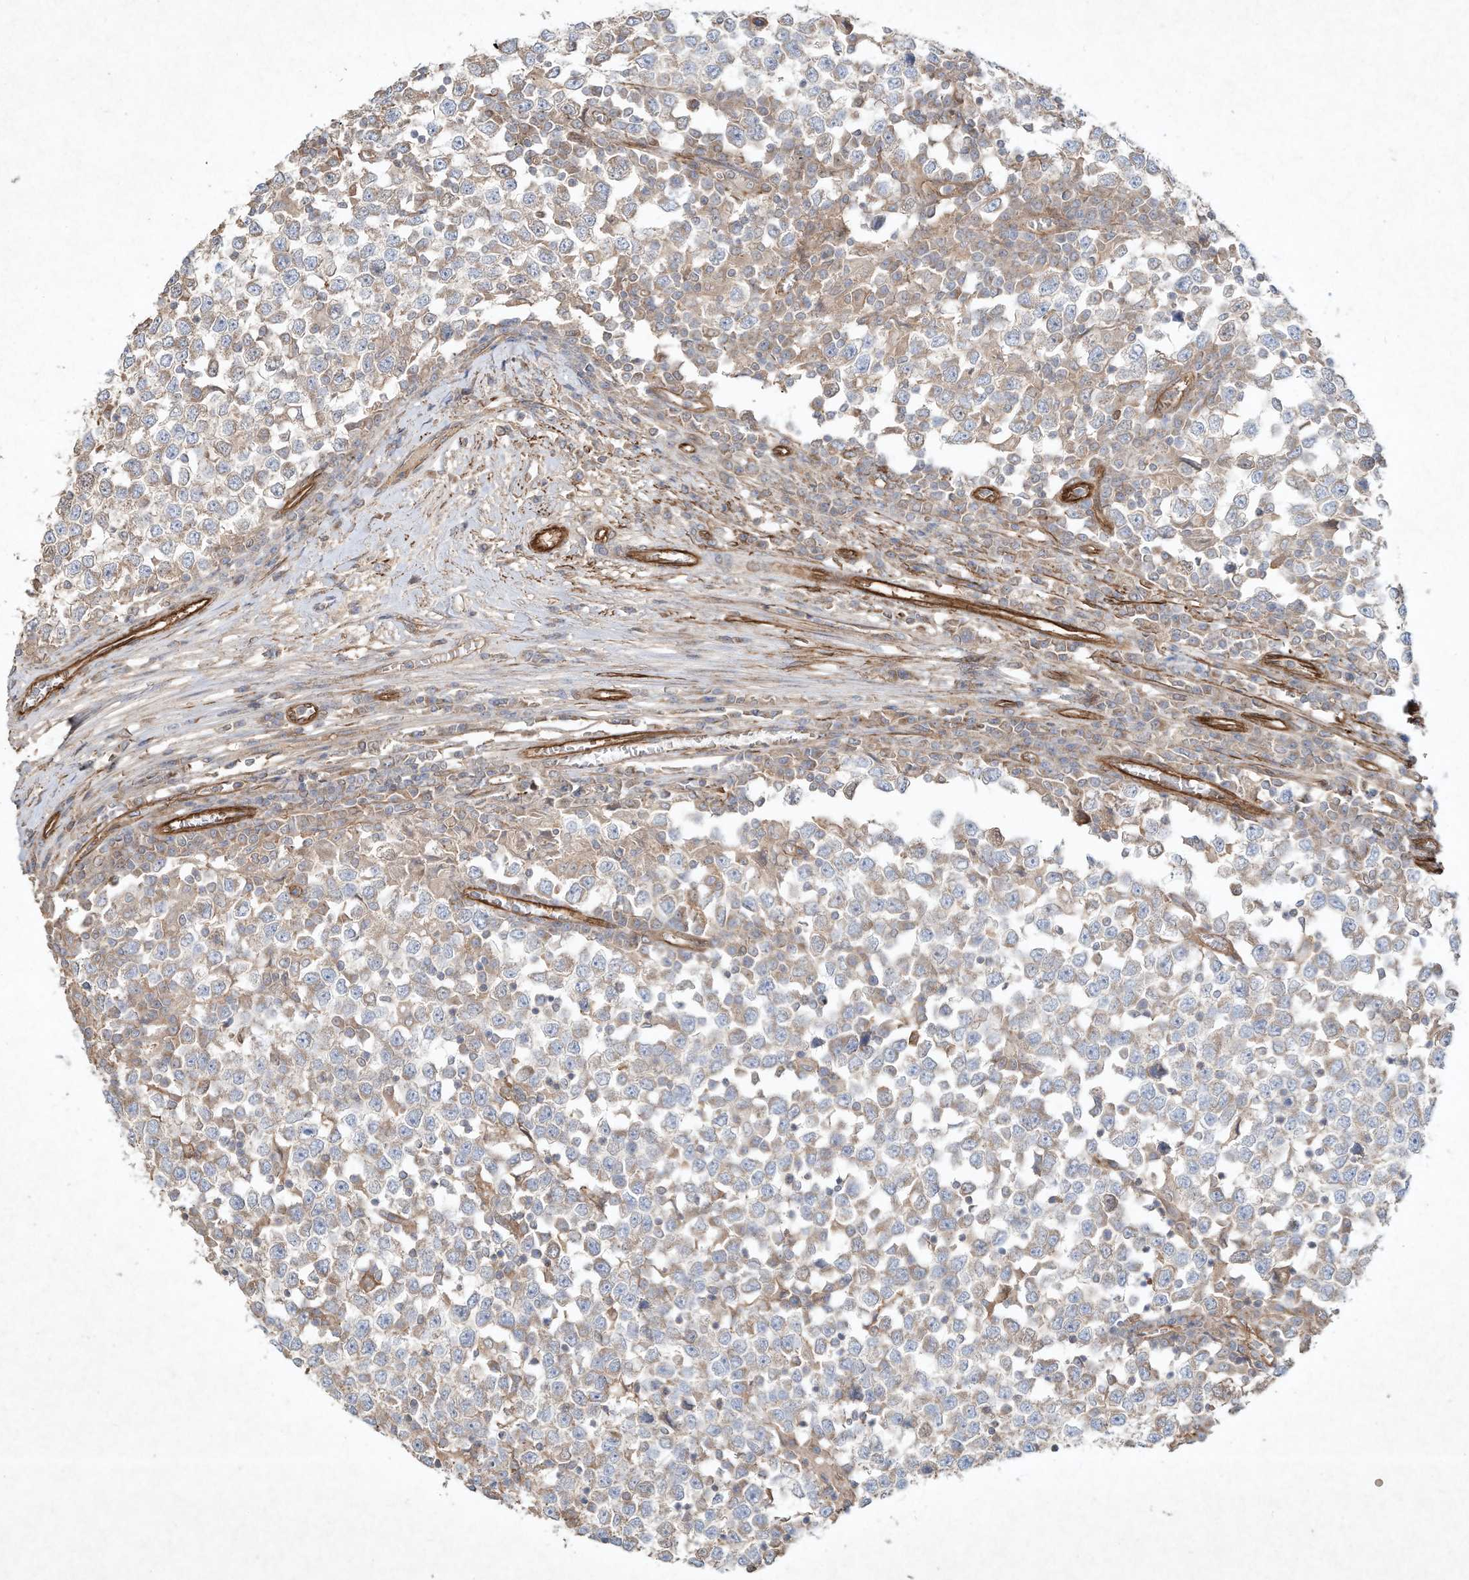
{"staining": {"intensity": "weak", "quantity": "<25%", "location": "cytoplasmic/membranous"}, "tissue": "testis cancer", "cell_type": "Tumor cells", "image_type": "cancer", "snomed": [{"axis": "morphology", "description": "Seminoma, NOS"}, {"axis": "topography", "description": "Testis"}], "caption": "There is no significant positivity in tumor cells of seminoma (testis).", "gene": "HTR5A", "patient": {"sex": "male", "age": 65}}